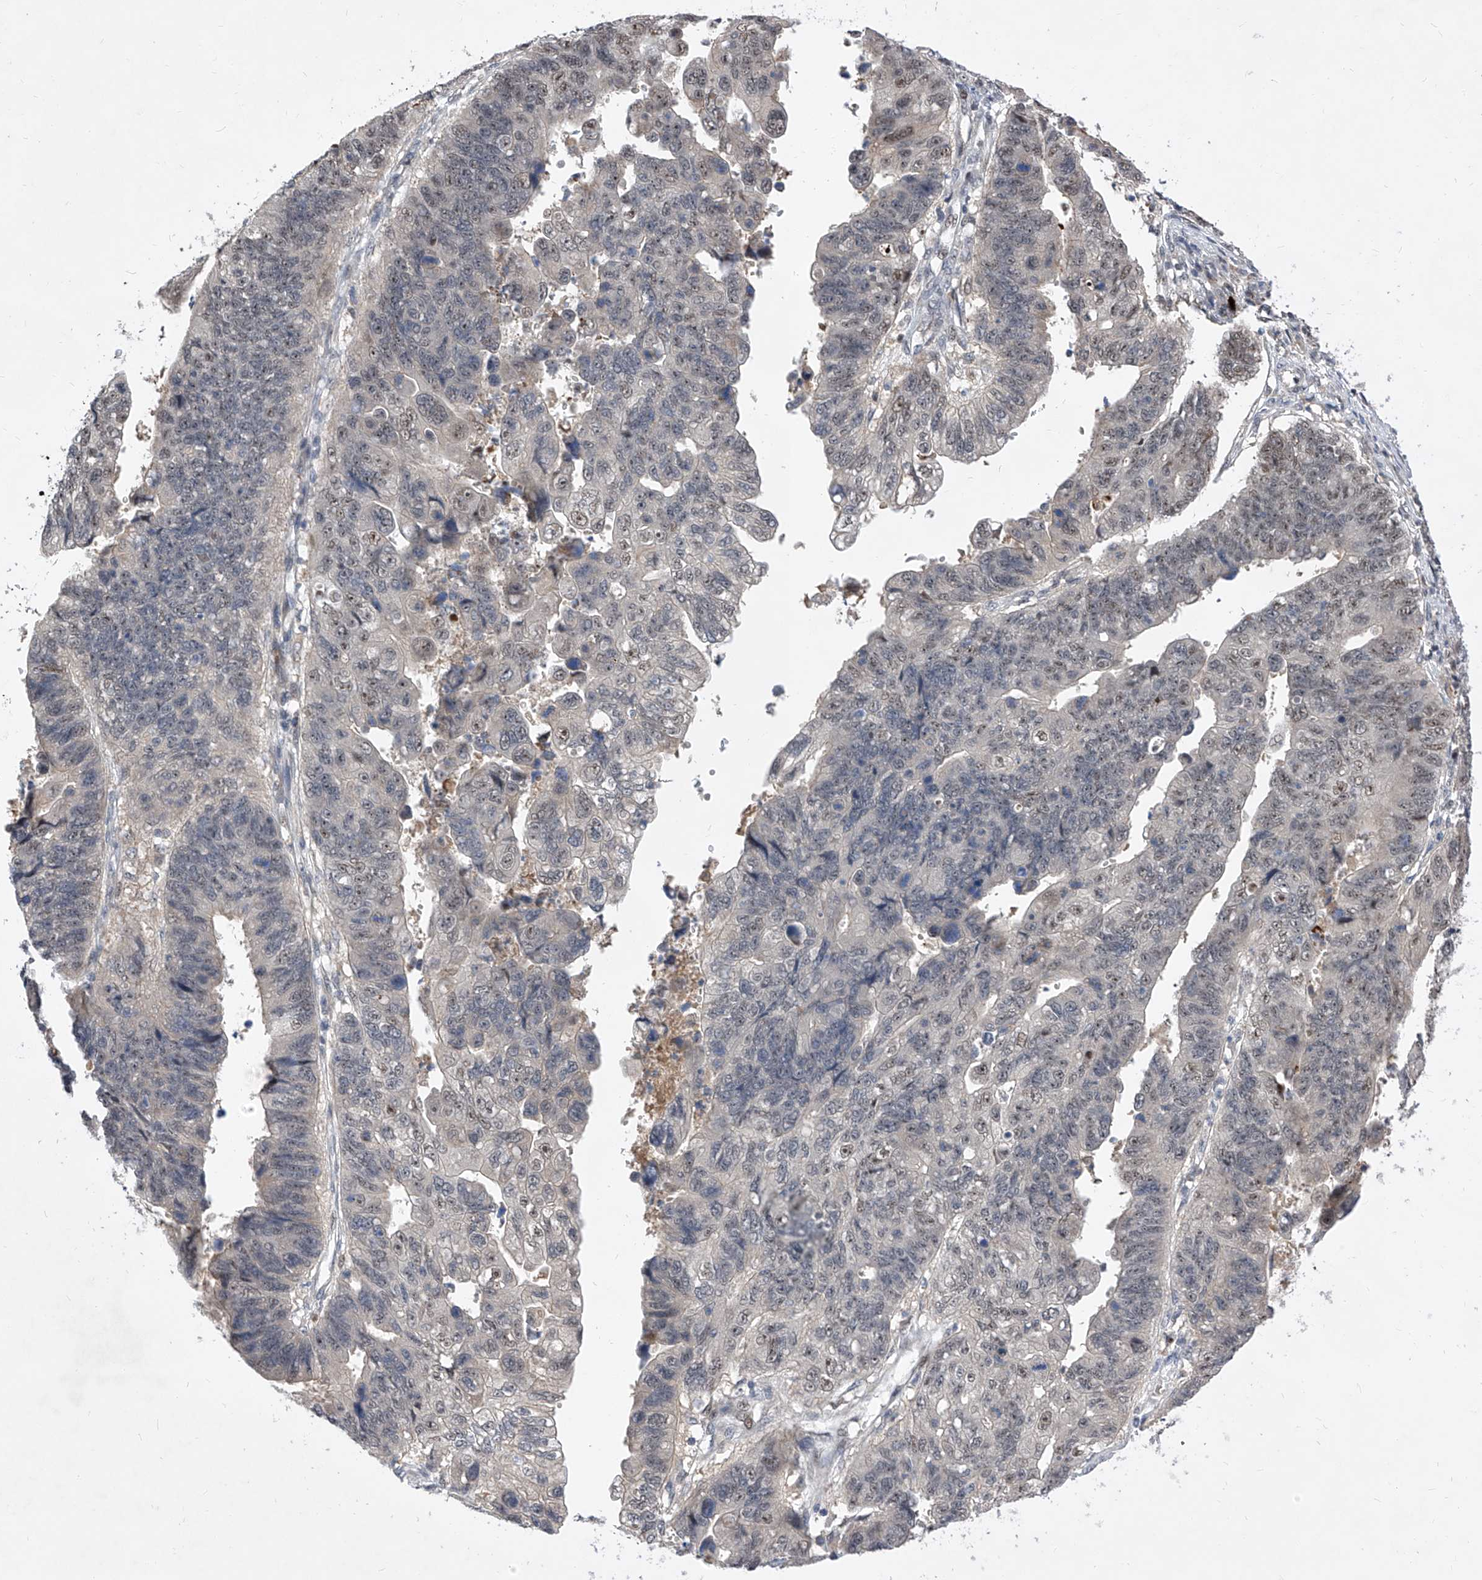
{"staining": {"intensity": "negative", "quantity": "none", "location": "none"}, "tissue": "stomach cancer", "cell_type": "Tumor cells", "image_type": "cancer", "snomed": [{"axis": "morphology", "description": "Adenocarcinoma, NOS"}, {"axis": "topography", "description": "Stomach"}], "caption": "Human stomach cancer stained for a protein using IHC reveals no positivity in tumor cells.", "gene": "LGR4", "patient": {"sex": "male", "age": 59}}